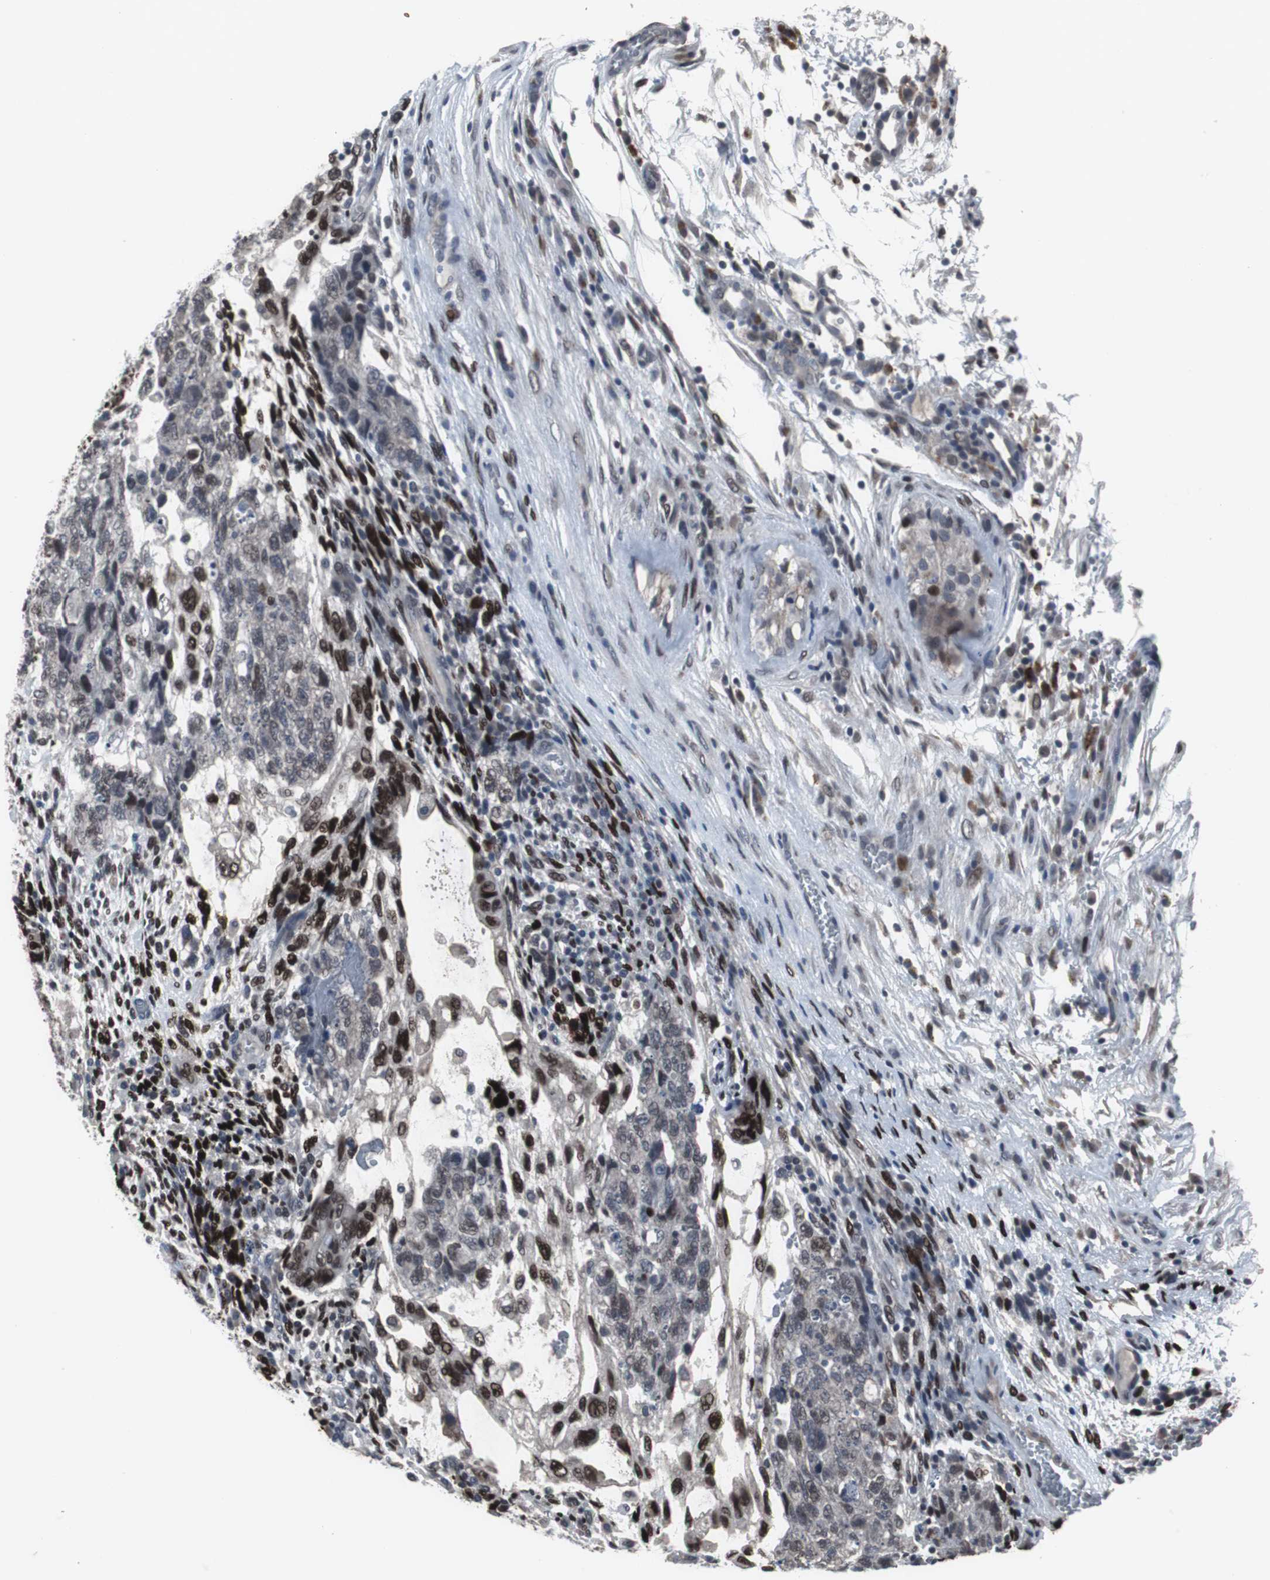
{"staining": {"intensity": "moderate", "quantity": "<25%", "location": "nuclear"}, "tissue": "testis cancer", "cell_type": "Tumor cells", "image_type": "cancer", "snomed": [{"axis": "morphology", "description": "Normal tissue, NOS"}, {"axis": "morphology", "description": "Carcinoma, Embryonal, NOS"}, {"axis": "topography", "description": "Testis"}], "caption": "Approximately <25% of tumor cells in embryonal carcinoma (testis) show moderate nuclear protein expression as visualized by brown immunohistochemical staining.", "gene": "FOXP4", "patient": {"sex": "male", "age": 36}}